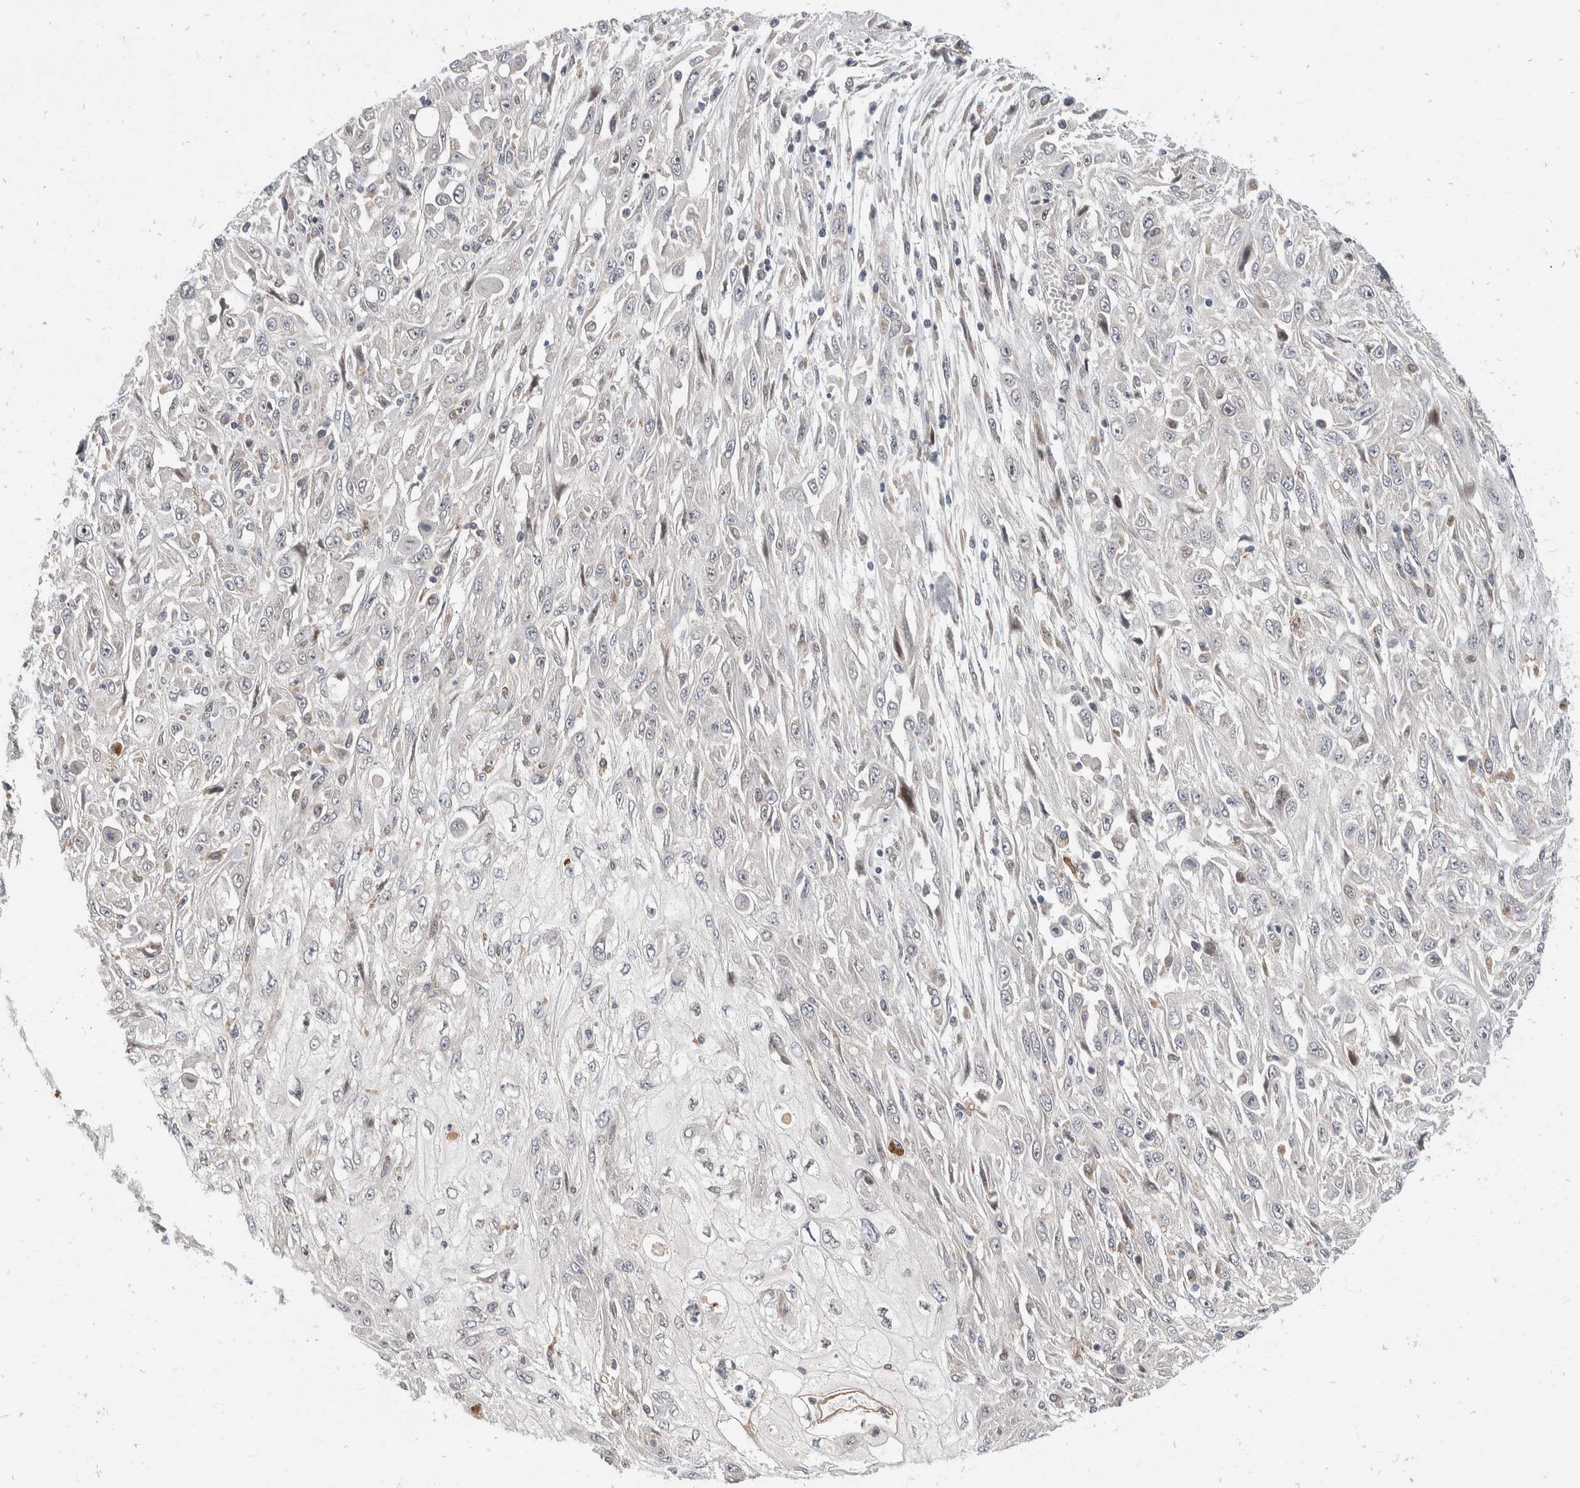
{"staining": {"intensity": "negative", "quantity": "none", "location": "none"}, "tissue": "skin cancer", "cell_type": "Tumor cells", "image_type": "cancer", "snomed": [{"axis": "morphology", "description": "Squamous cell carcinoma, NOS"}, {"axis": "morphology", "description": "Squamous cell carcinoma, metastatic, NOS"}, {"axis": "topography", "description": "Skin"}, {"axis": "topography", "description": "Lymph node"}], "caption": "IHC image of neoplastic tissue: skin cancer stained with DAB (3,3'-diaminobenzidine) demonstrates no significant protein staining in tumor cells.", "gene": "ZNF703", "patient": {"sex": "male", "age": 75}}